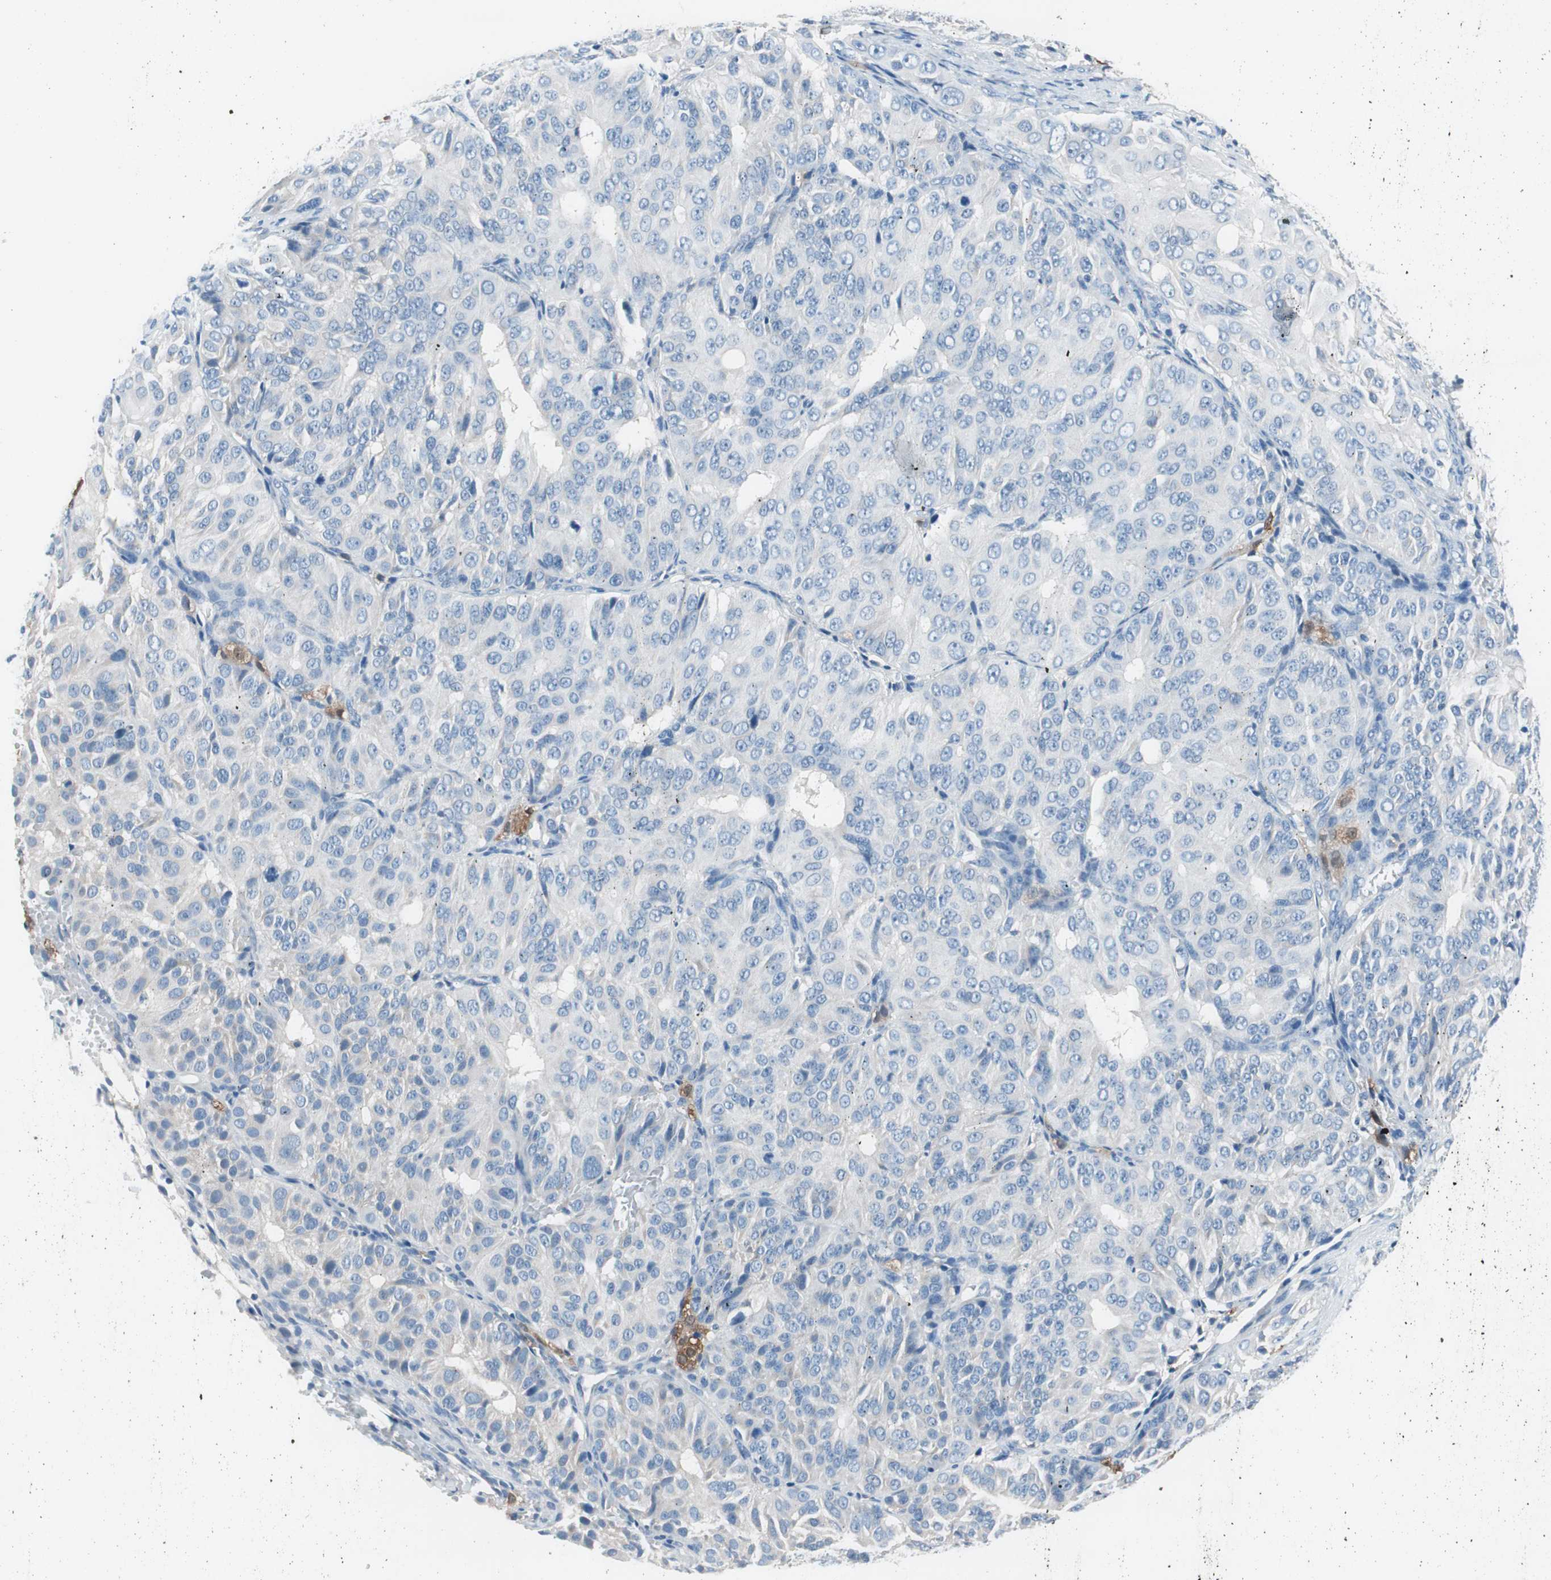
{"staining": {"intensity": "negative", "quantity": "none", "location": "none"}, "tissue": "ovarian cancer", "cell_type": "Tumor cells", "image_type": "cancer", "snomed": [{"axis": "morphology", "description": "Carcinoma, endometroid"}, {"axis": "topography", "description": "Ovary"}], "caption": "IHC image of neoplastic tissue: endometroid carcinoma (ovarian) stained with DAB shows no significant protein expression in tumor cells.", "gene": "EVA1A", "patient": {"sex": "female", "age": 51}}